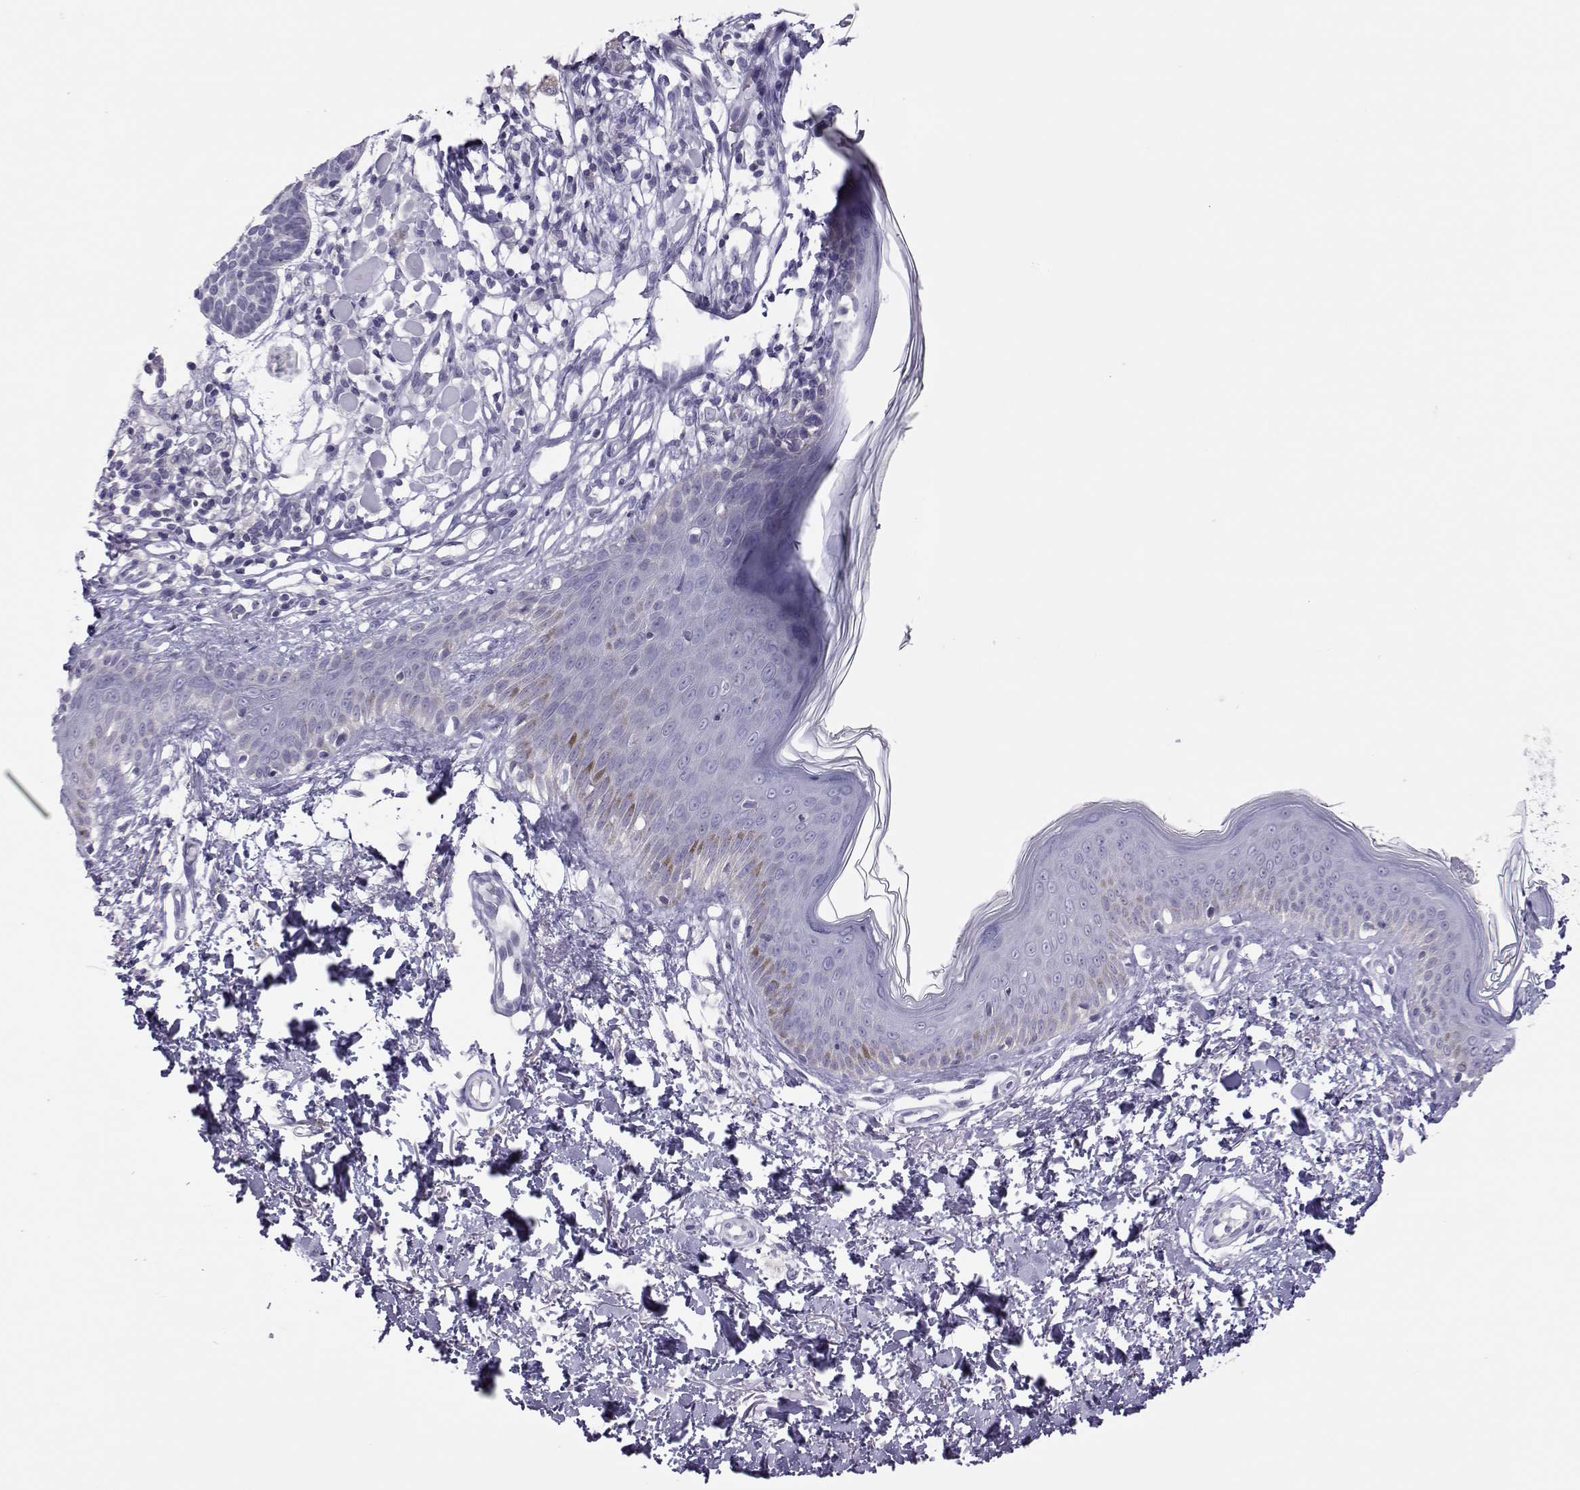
{"staining": {"intensity": "negative", "quantity": "none", "location": "none"}, "tissue": "skin cancer", "cell_type": "Tumor cells", "image_type": "cancer", "snomed": [{"axis": "morphology", "description": "Basal cell carcinoma"}, {"axis": "topography", "description": "Skin"}], "caption": "A high-resolution photomicrograph shows immunohistochemistry staining of skin cancer, which shows no significant expression in tumor cells. (DAB IHC with hematoxylin counter stain).", "gene": "TRPM7", "patient": {"sex": "male", "age": 85}}